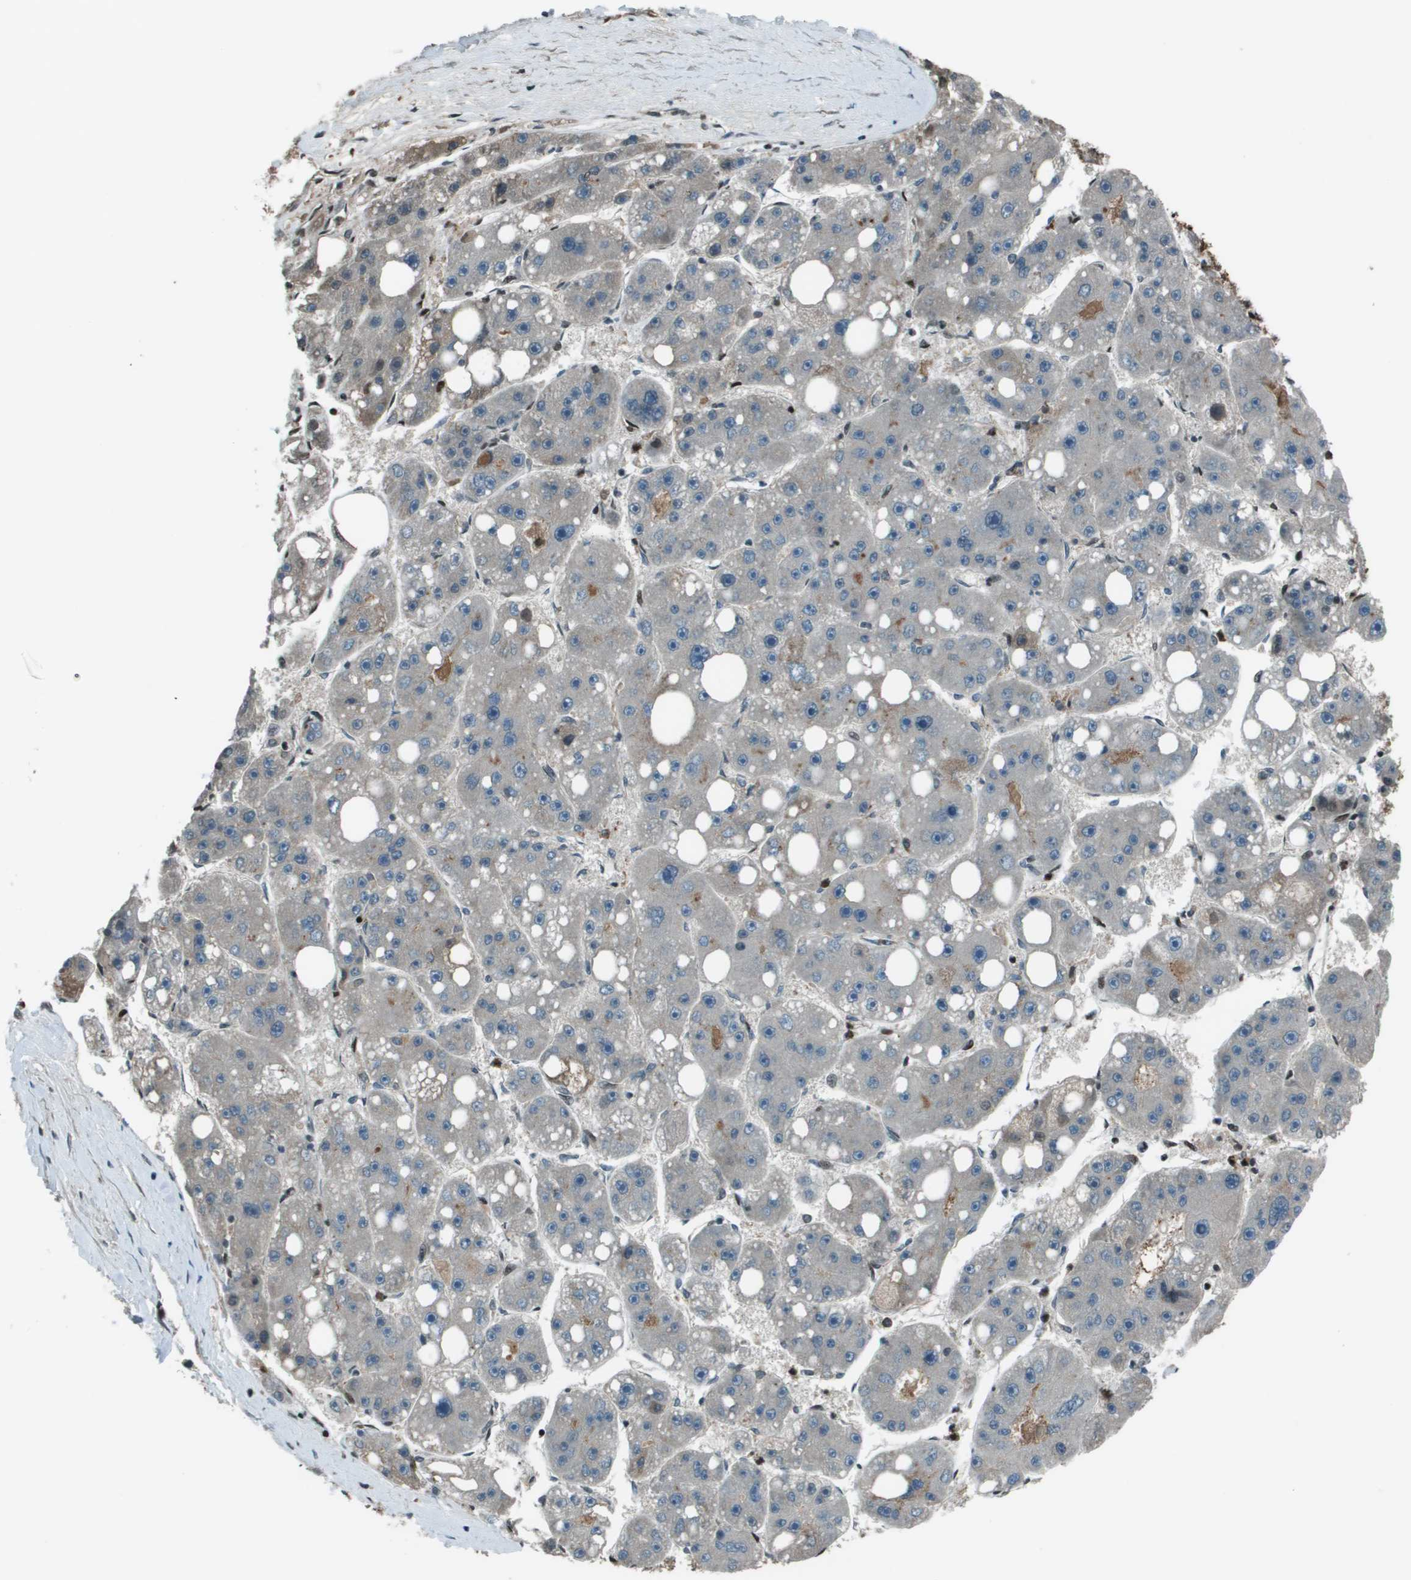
{"staining": {"intensity": "negative", "quantity": "none", "location": "none"}, "tissue": "liver cancer", "cell_type": "Tumor cells", "image_type": "cancer", "snomed": [{"axis": "morphology", "description": "Carcinoma, Hepatocellular, NOS"}, {"axis": "topography", "description": "Liver"}], "caption": "A micrograph of human liver cancer is negative for staining in tumor cells. (Immunohistochemistry, brightfield microscopy, high magnification).", "gene": "CXCL12", "patient": {"sex": "female", "age": 61}}